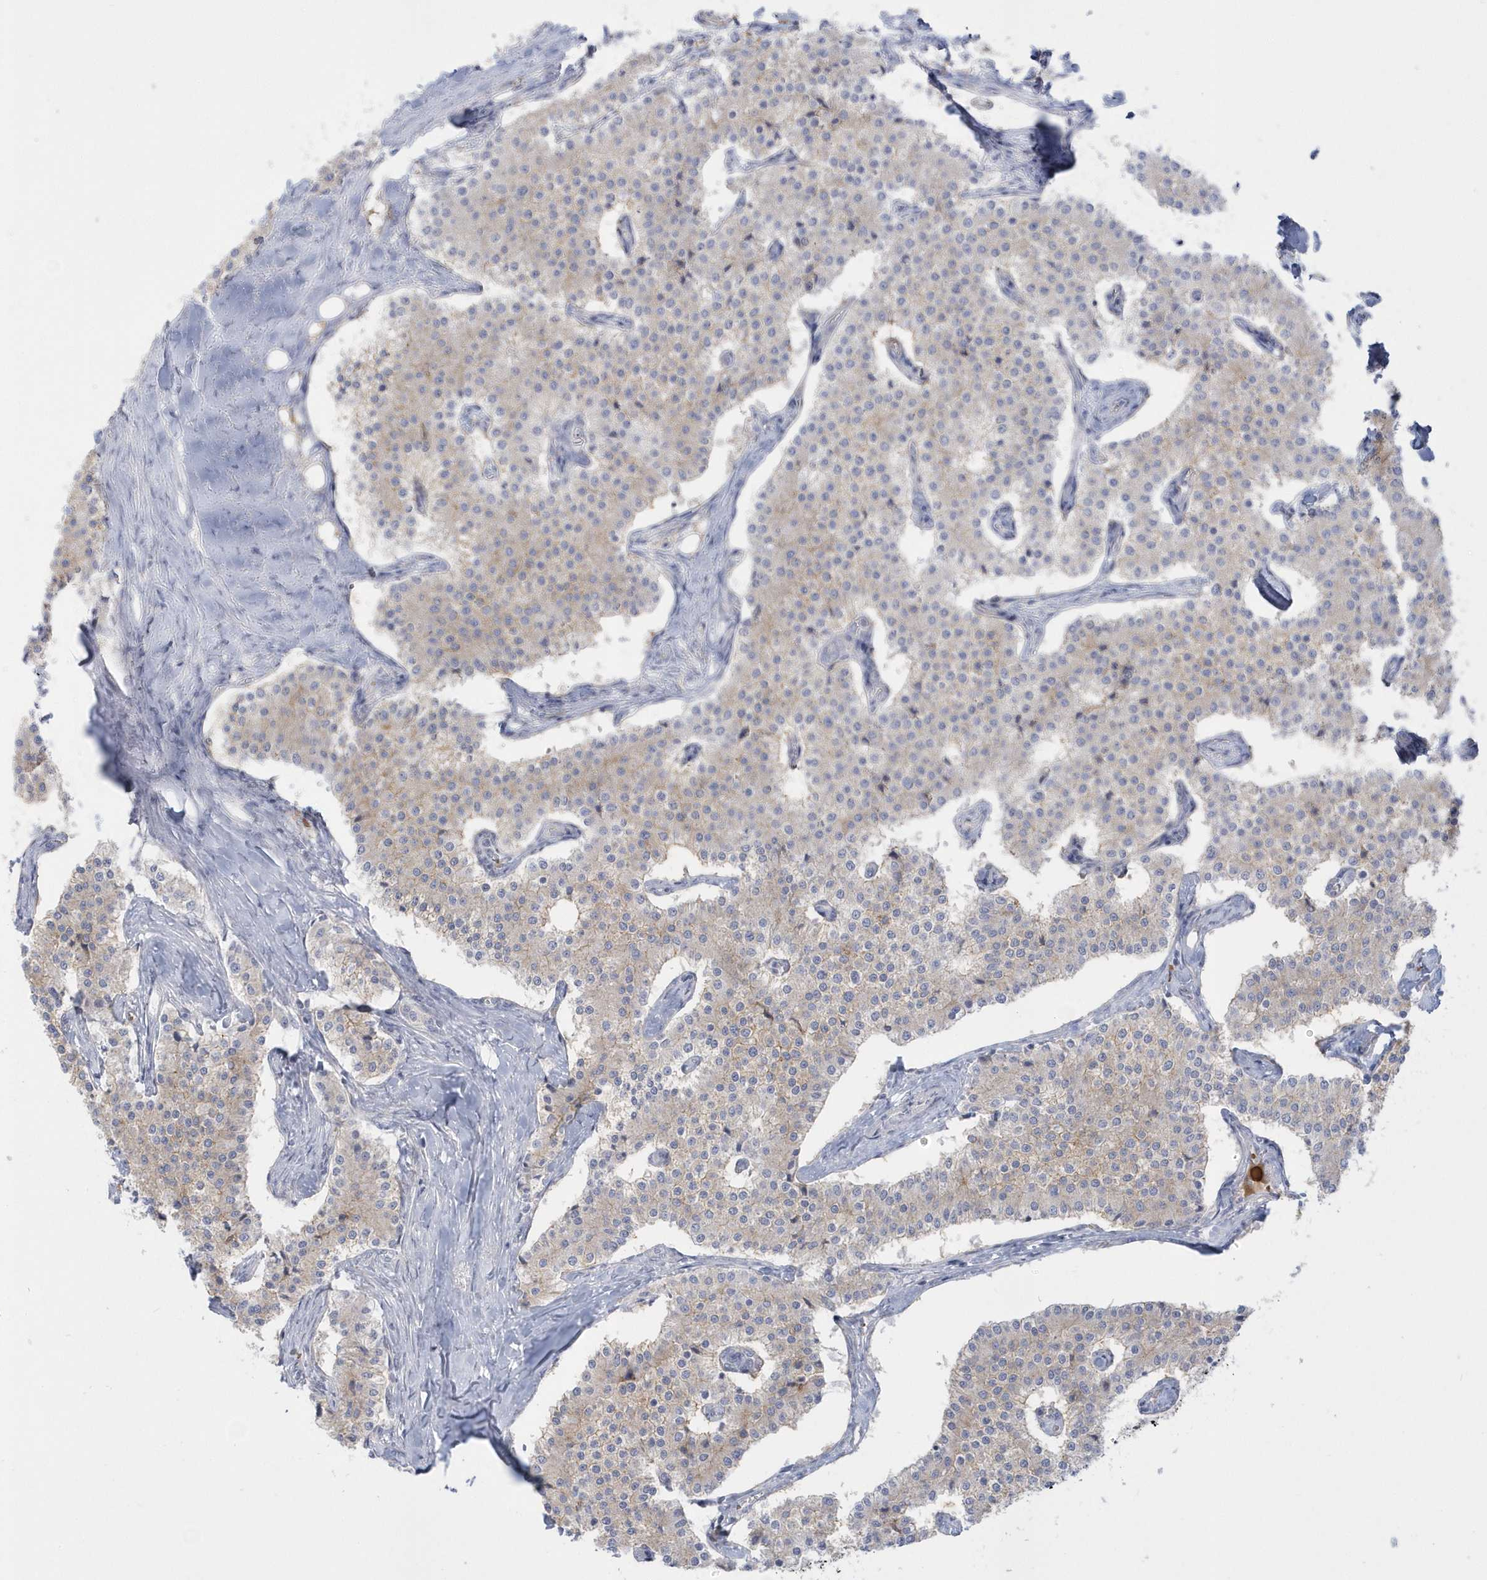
{"staining": {"intensity": "negative", "quantity": "none", "location": "none"}, "tissue": "carcinoid", "cell_type": "Tumor cells", "image_type": "cancer", "snomed": [{"axis": "morphology", "description": "Carcinoid, malignant, NOS"}, {"axis": "topography", "description": "Colon"}], "caption": "DAB (3,3'-diaminobenzidine) immunohistochemical staining of carcinoid (malignant) shows no significant positivity in tumor cells.", "gene": "SEMA3D", "patient": {"sex": "female", "age": 52}}